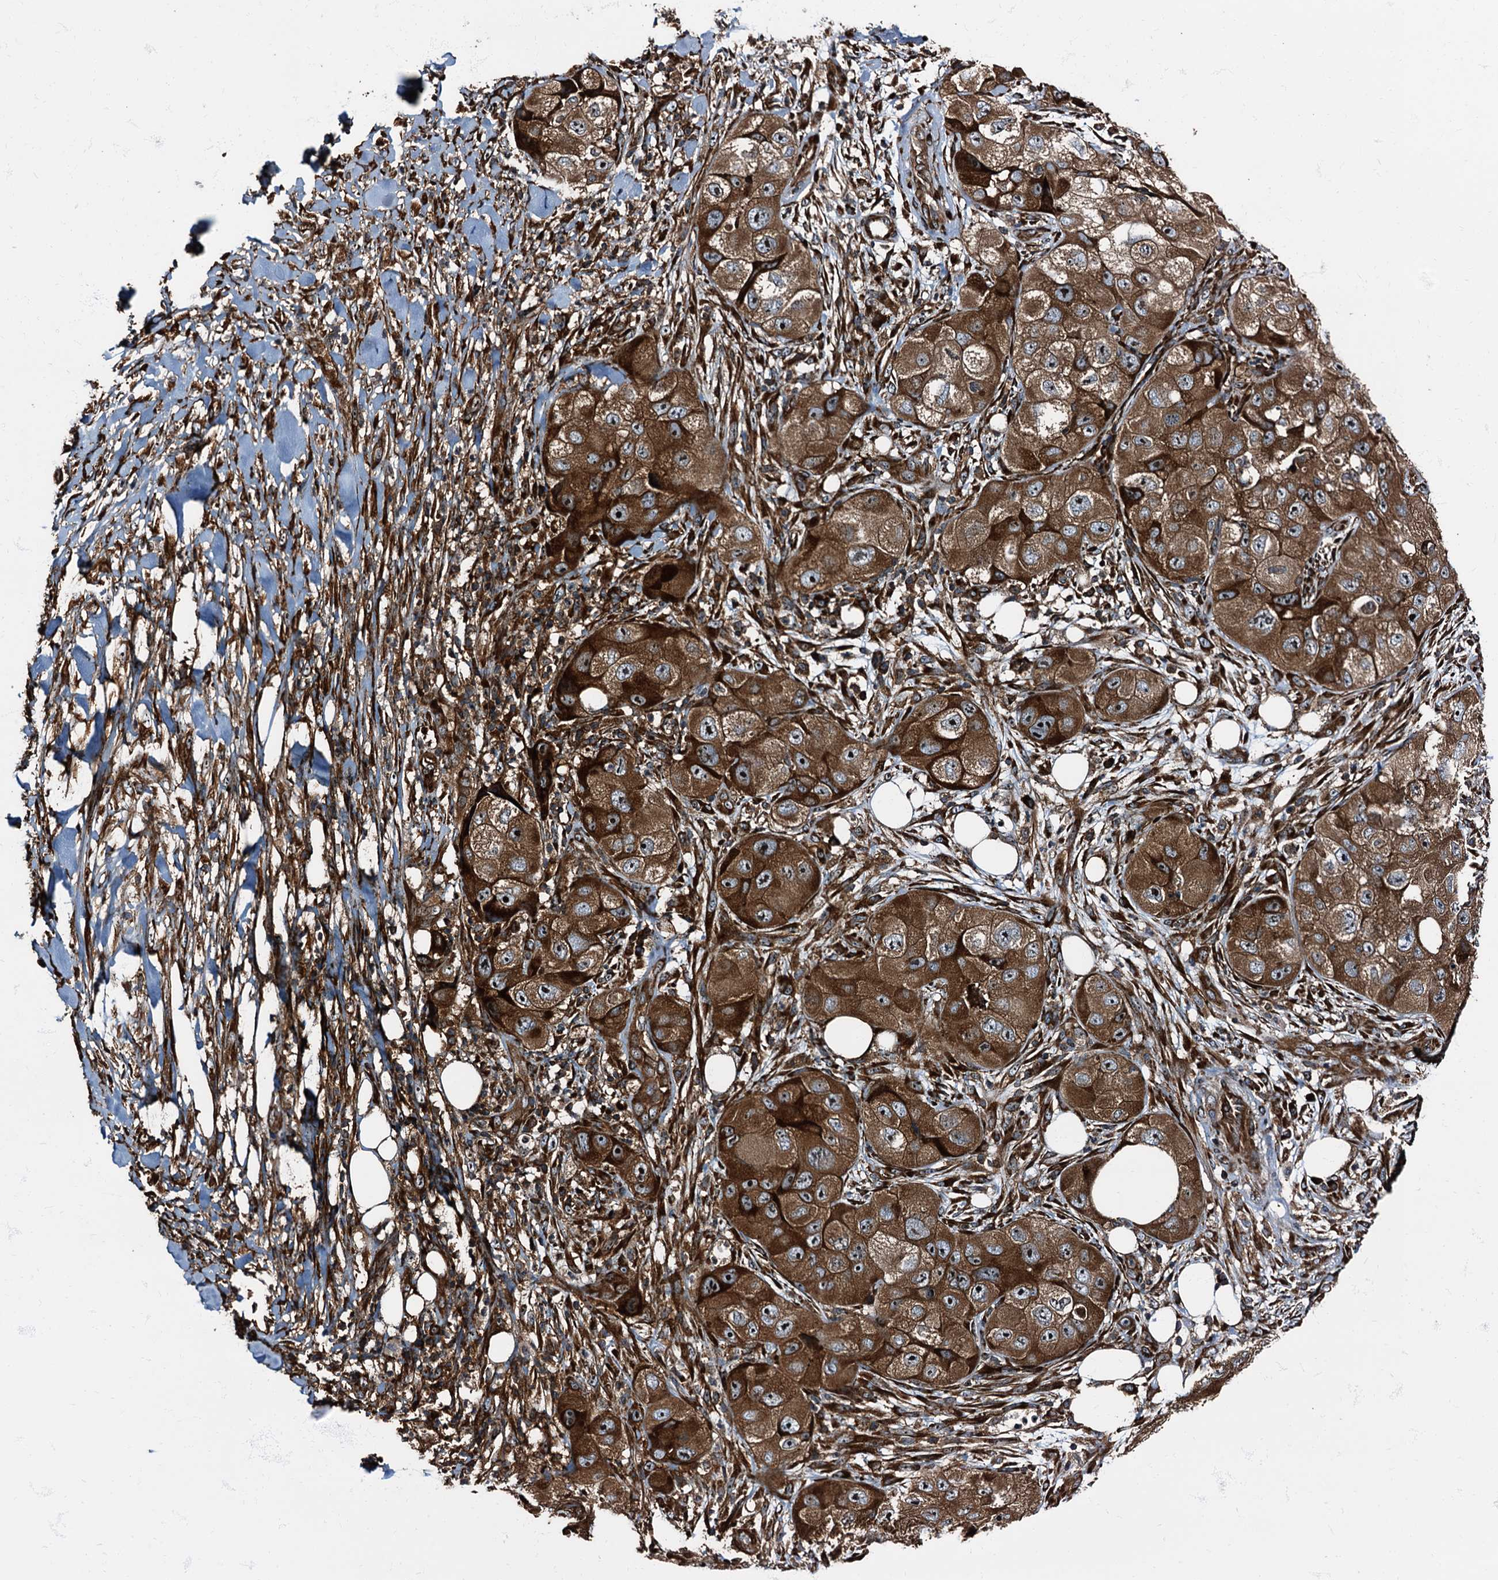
{"staining": {"intensity": "strong", "quantity": ">75%", "location": "cytoplasmic/membranous,nuclear"}, "tissue": "skin cancer", "cell_type": "Tumor cells", "image_type": "cancer", "snomed": [{"axis": "morphology", "description": "Squamous cell carcinoma, NOS"}, {"axis": "topography", "description": "Skin"}, {"axis": "topography", "description": "Subcutis"}], "caption": "Human skin cancer stained with a protein marker shows strong staining in tumor cells.", "gene": "ATP2C1", "patient": {"sex": "male", "age": 73}}